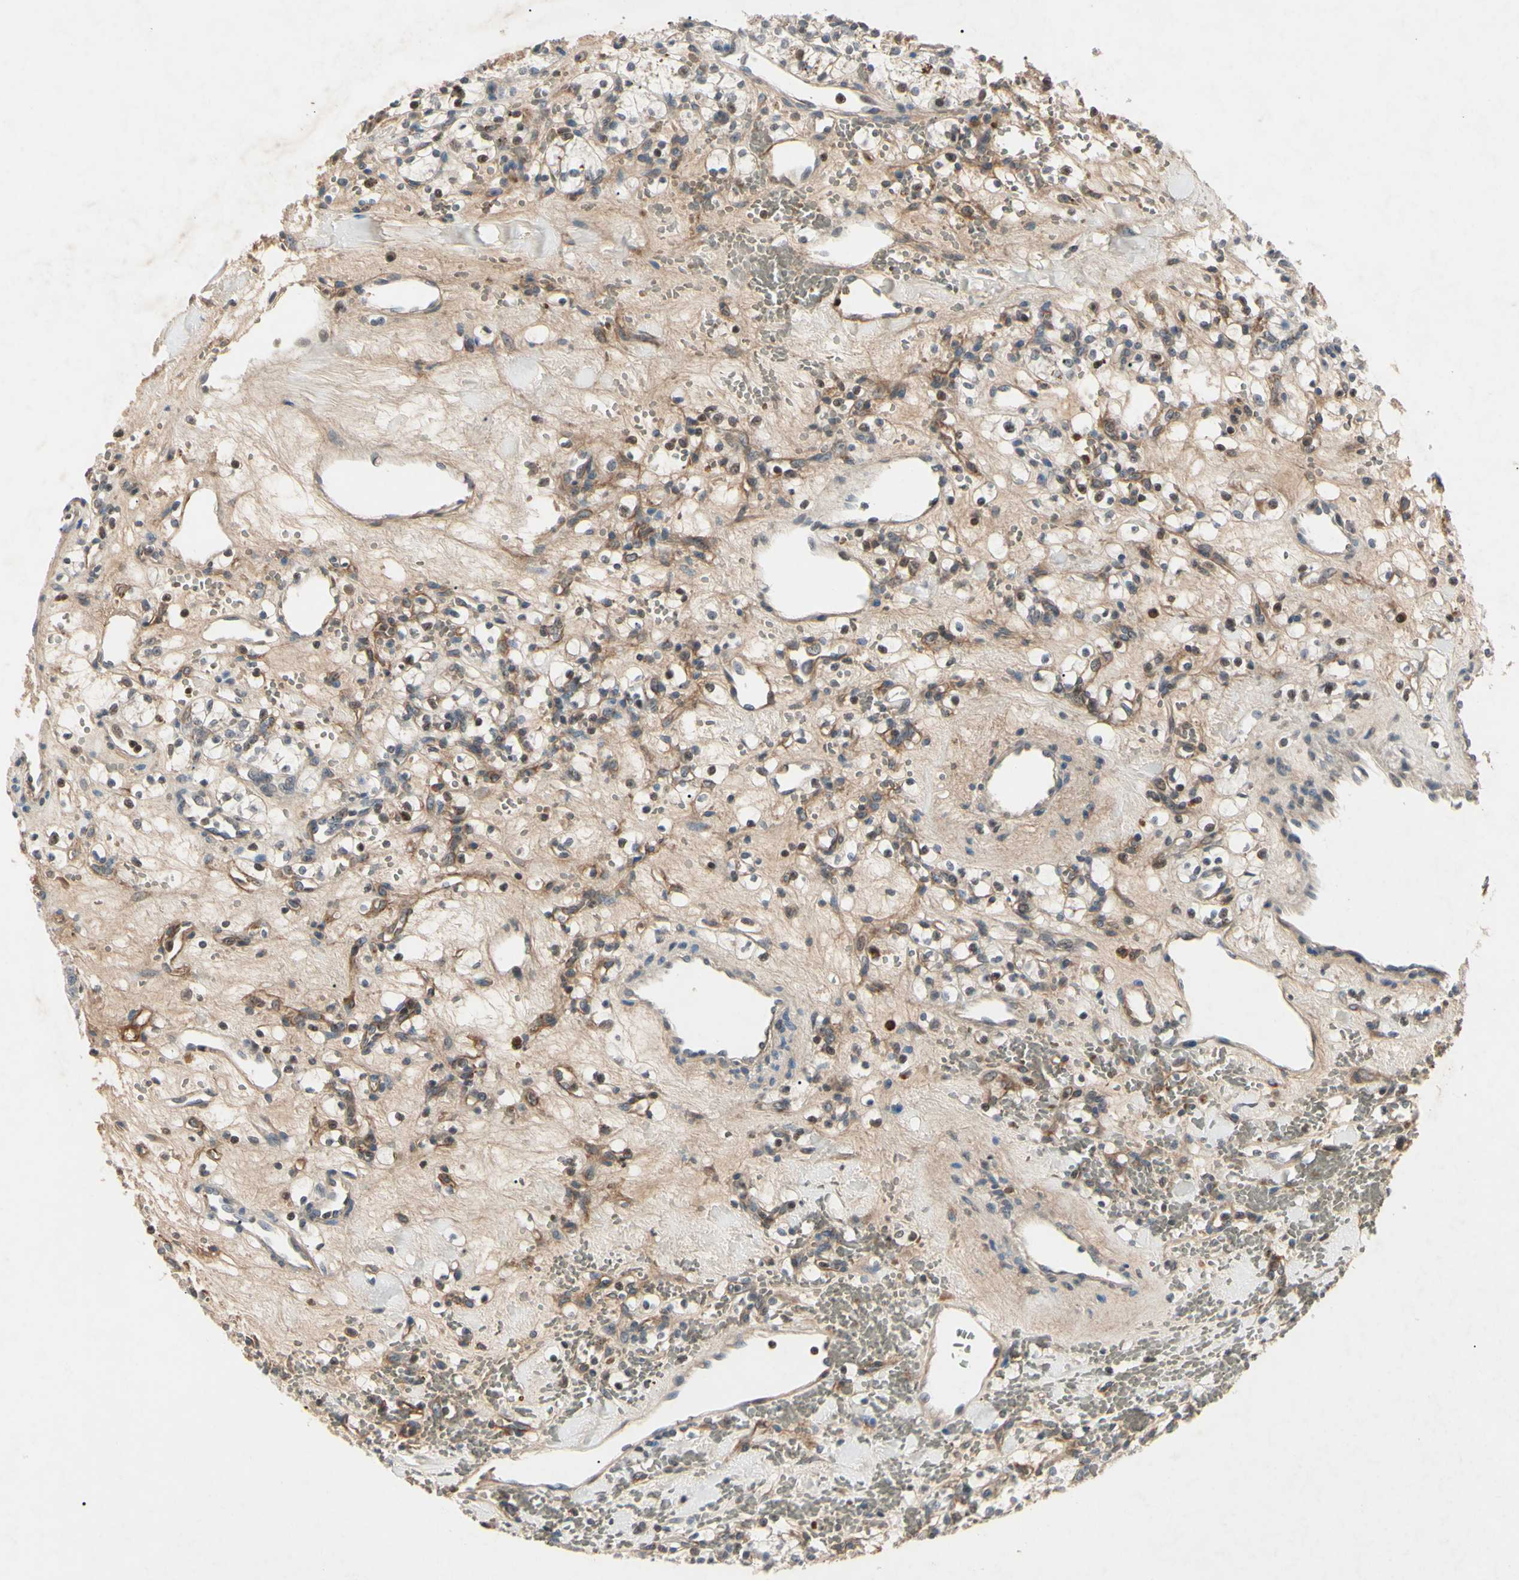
{"staining": {"intensity": "moderate", "quantity": "25%-75%", "location": "nuclear"}, "tissue": "renal cancer", "cell_type": "Tumor cells", "image_type": "cancer", "snomed": [{"axis": "morphology", "description": "Adenocarcinoma, NOS"}, {"axis": "topography", "description": "Kidney"}], "caption": "Immunohistochemical staining of renal cancer reveals medium levels of moderate nuclear positivity in about 25%-75% of tumor cells. (IHC, brightfield microscopy, high magnification).", "gene": "AEBP1", "patient": {"sex": "female", "age": 60}}